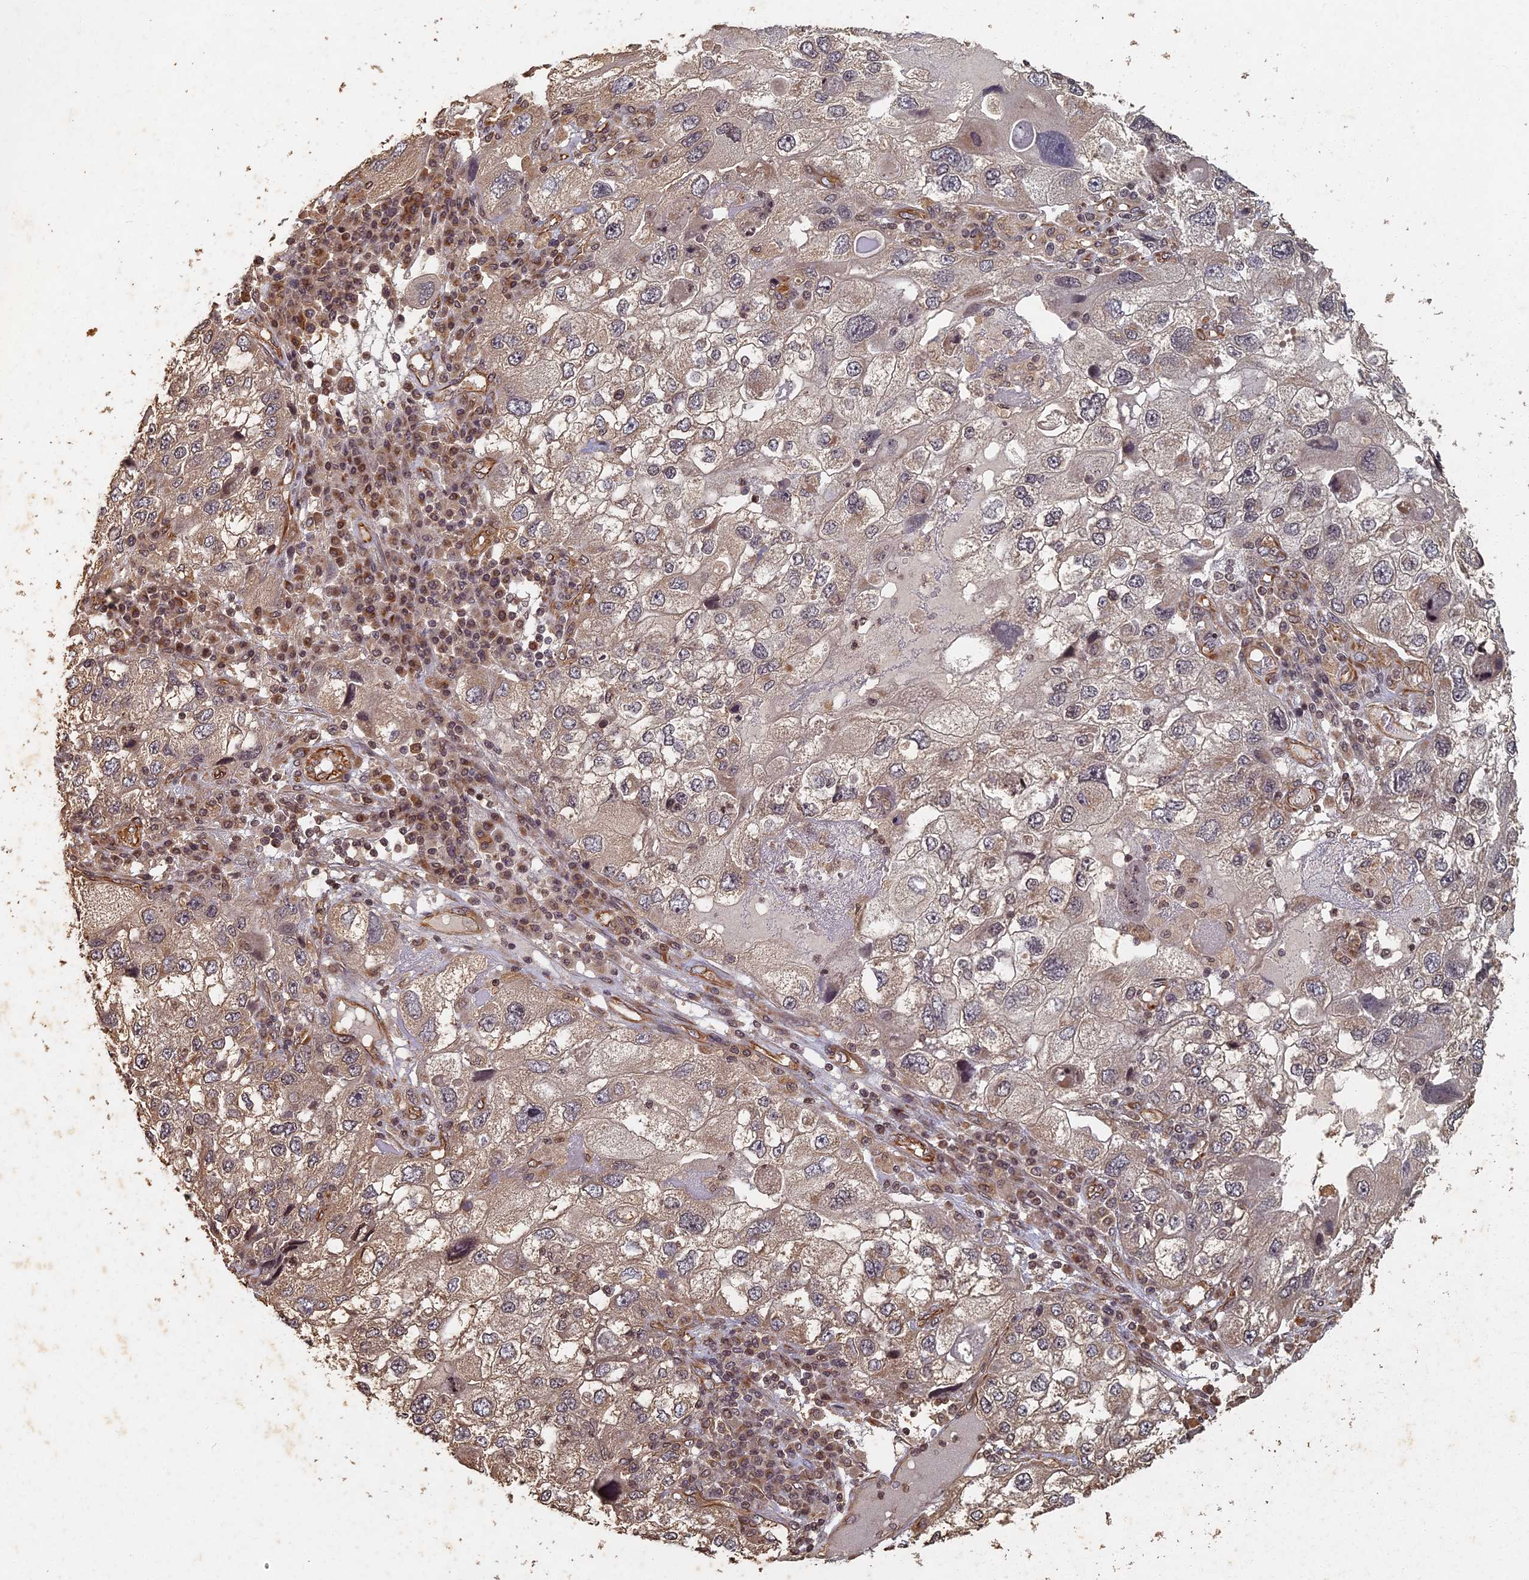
{"staining": {"intensity": "weak", "quantity": "25%-75%", "location": "cytoplasmic/membranous"}, "tissue": "endometrial cancer", "cell_type": "Tumor cells", "image_type": "cancer", "snomed": [{"axis": "morphology", "description": "Adenocarcinoma, NOS"}, {"axis": "topography", "description": "Endometrium"}], "caption": "Endometrial cancer stained with DAB immunohistochemistry exhibits low levels of weak cytoplasmic/membranous expression in about 25%-75% of tumor cells.", "gene": "ABCB10", "patient": {"sex": "female", "age": 49}}